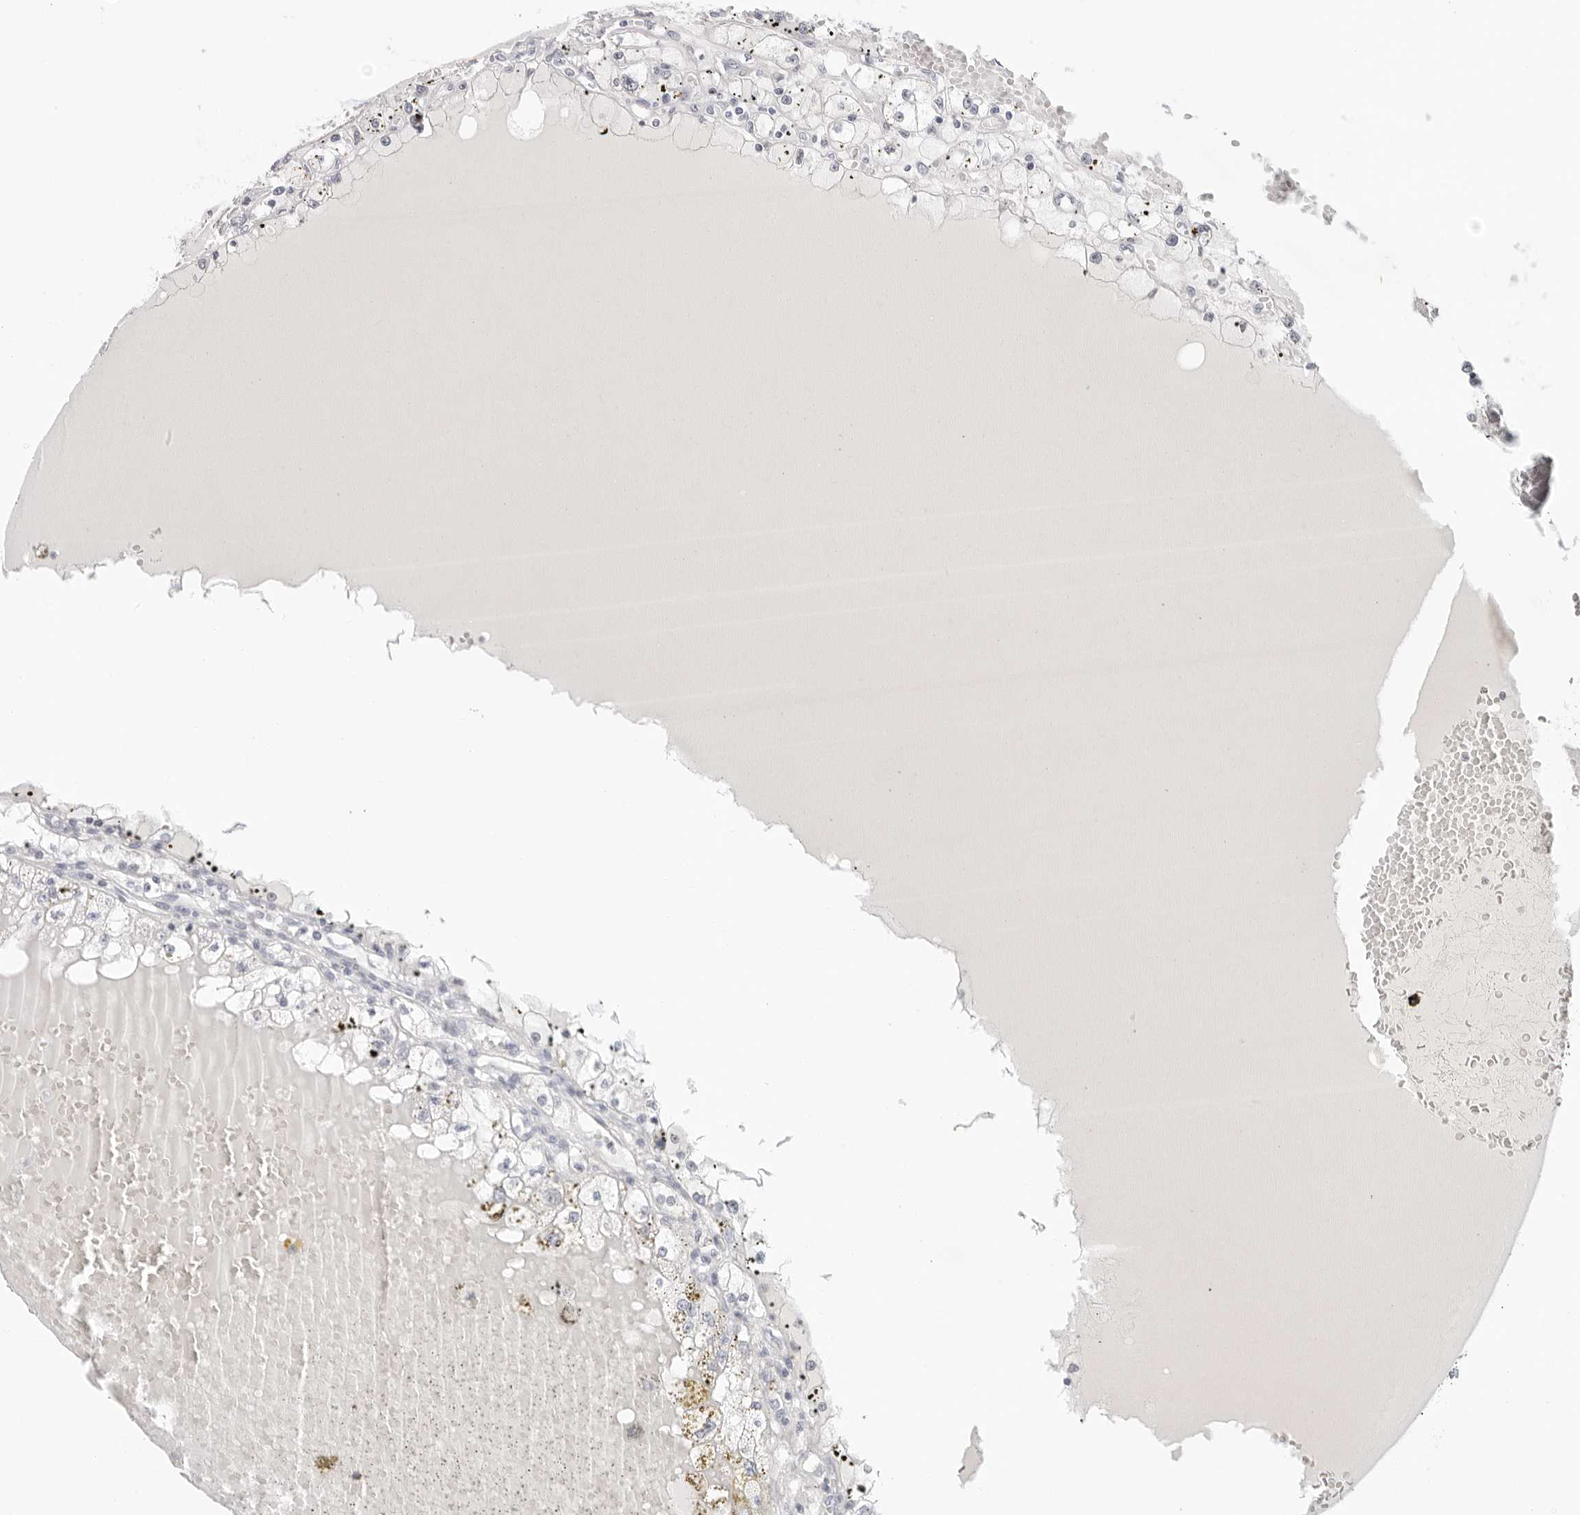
{"staining": {"intensity": "negative", "quantity": "none", "location": "none"}, "tissue": "renal cancer", "cell_type": "Tumor cells", "image_type": "cancer", "snomed": [{"axis": "morphology", "description": "Adenocarcinoma, NOS"}, {"axis": "topography", "description": "Kidney"}], "caption": "A photomicrograph of renal cancer (adenocarcinoma) stained for a protein shows no brown staining in tumor cells.", "gene": "EDN2", "patient": {"sex": "male", "age": 56}}